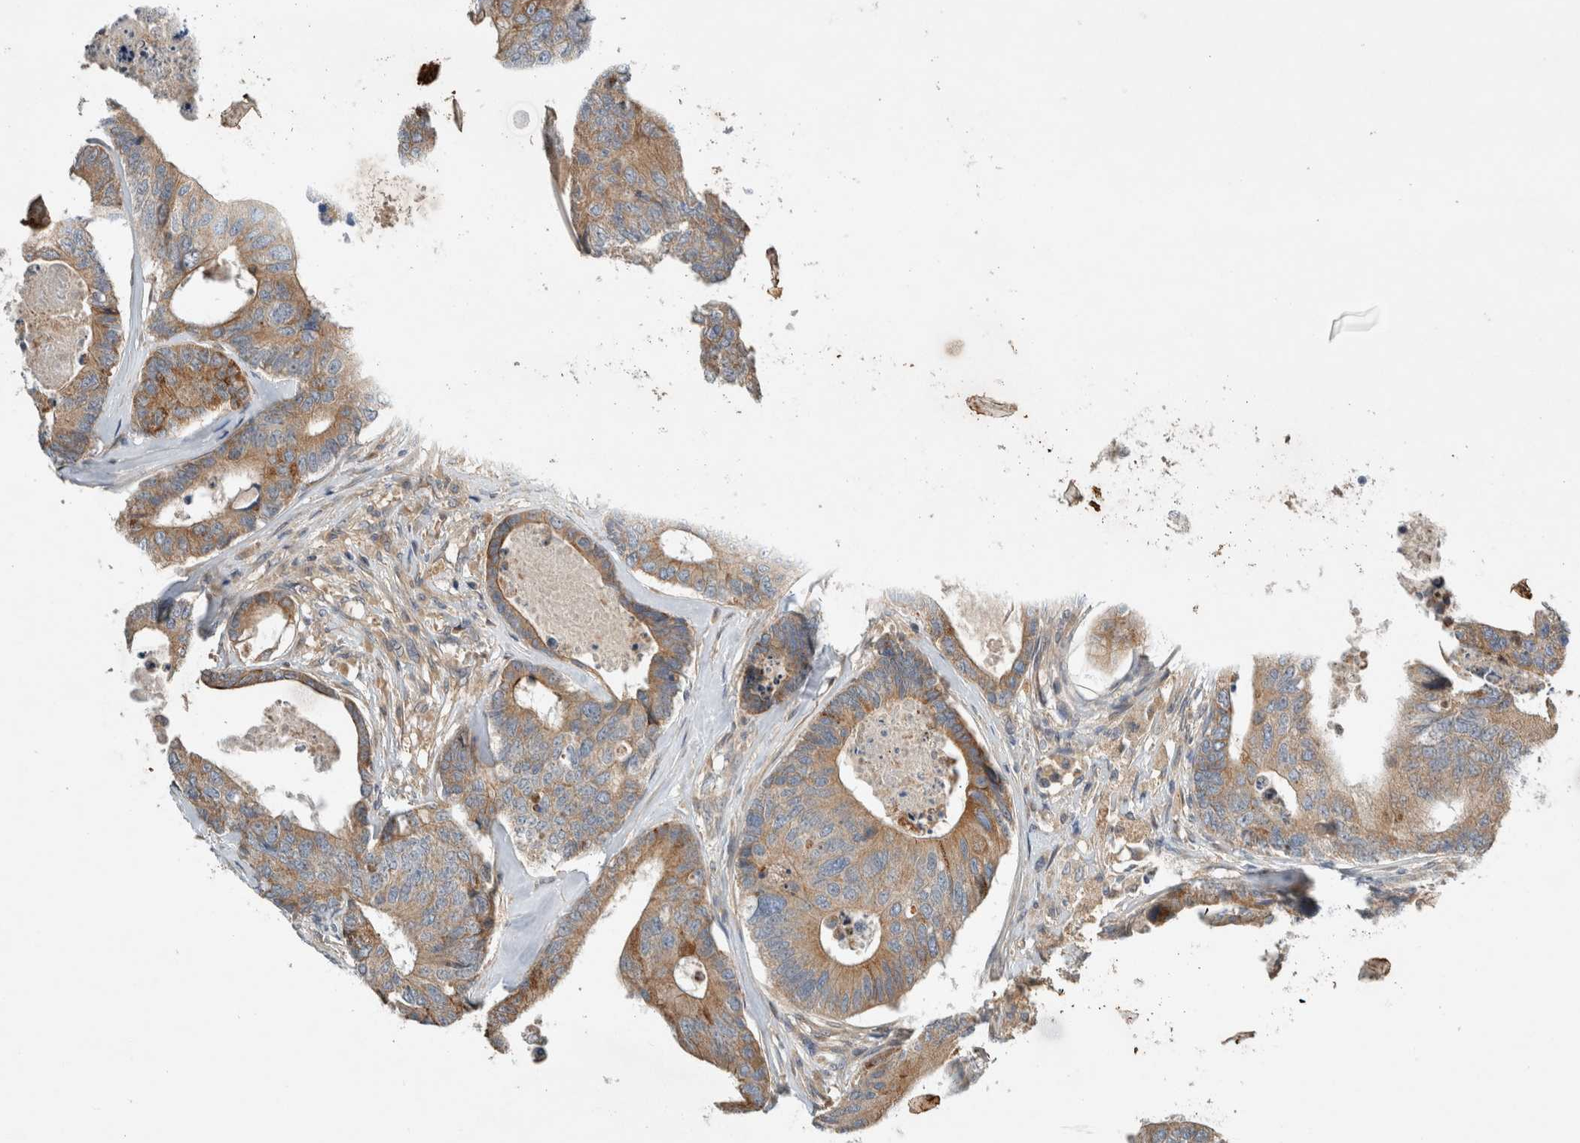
{"staining": {"intensity": "moderate", "quantity": ">75%", "location": "cytoplasmic/membranous"}, "tissue": "colorectal cancer", "cell_type": "Tumor cells", "image_type": "cancer", "snomed": [{"axis": "morphology", "description": "Adenocarcinoma, NOS"}, {"axis": "topography", "description": "Colon"}], "caption": "Human colorectal adenocarcinoma stained with a protein marker exhibits moderate staining in tumor cells.", "gene": "ARMC9", "patient": {"sex": "female", "age": 67}}